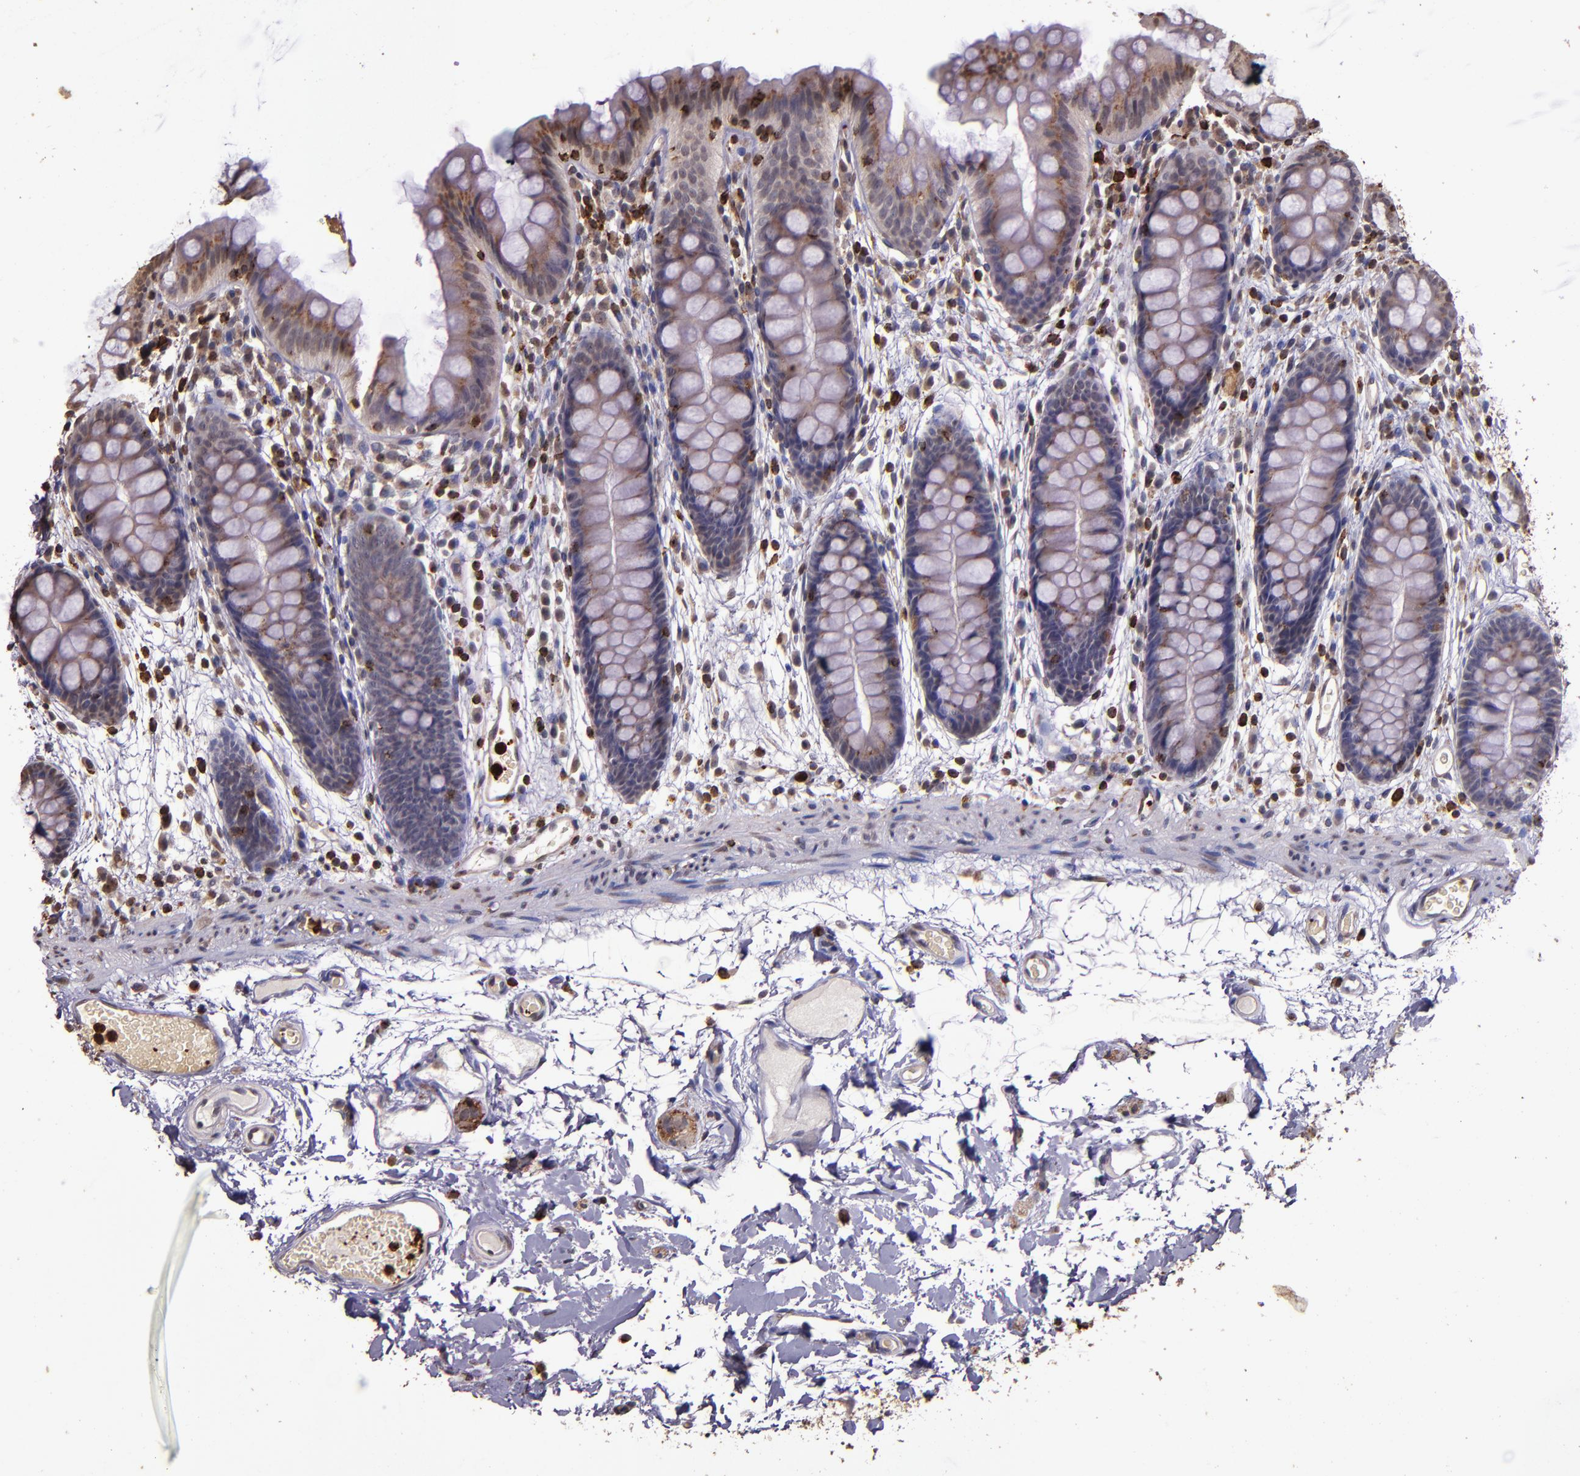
{"staining": {"intensity": "negative", "quantity": "none", "location": "none"}, "tissue": "colon", "cell_type": "Endothelial cells", "image_type": "normal", "snomed": [{"axis": "morphology", "description": "Normal tissue, NOS"}, {"axis": "topography", "description": "Smooth muscle"}, {"axis": "topography", "description": "Colon"}], "caption": "Immunohistochemistry of normal human colon displays no positivity in endothelial cells.", "gene": "SLC2A3", "patient": {"sex": "male", "age": 67}}